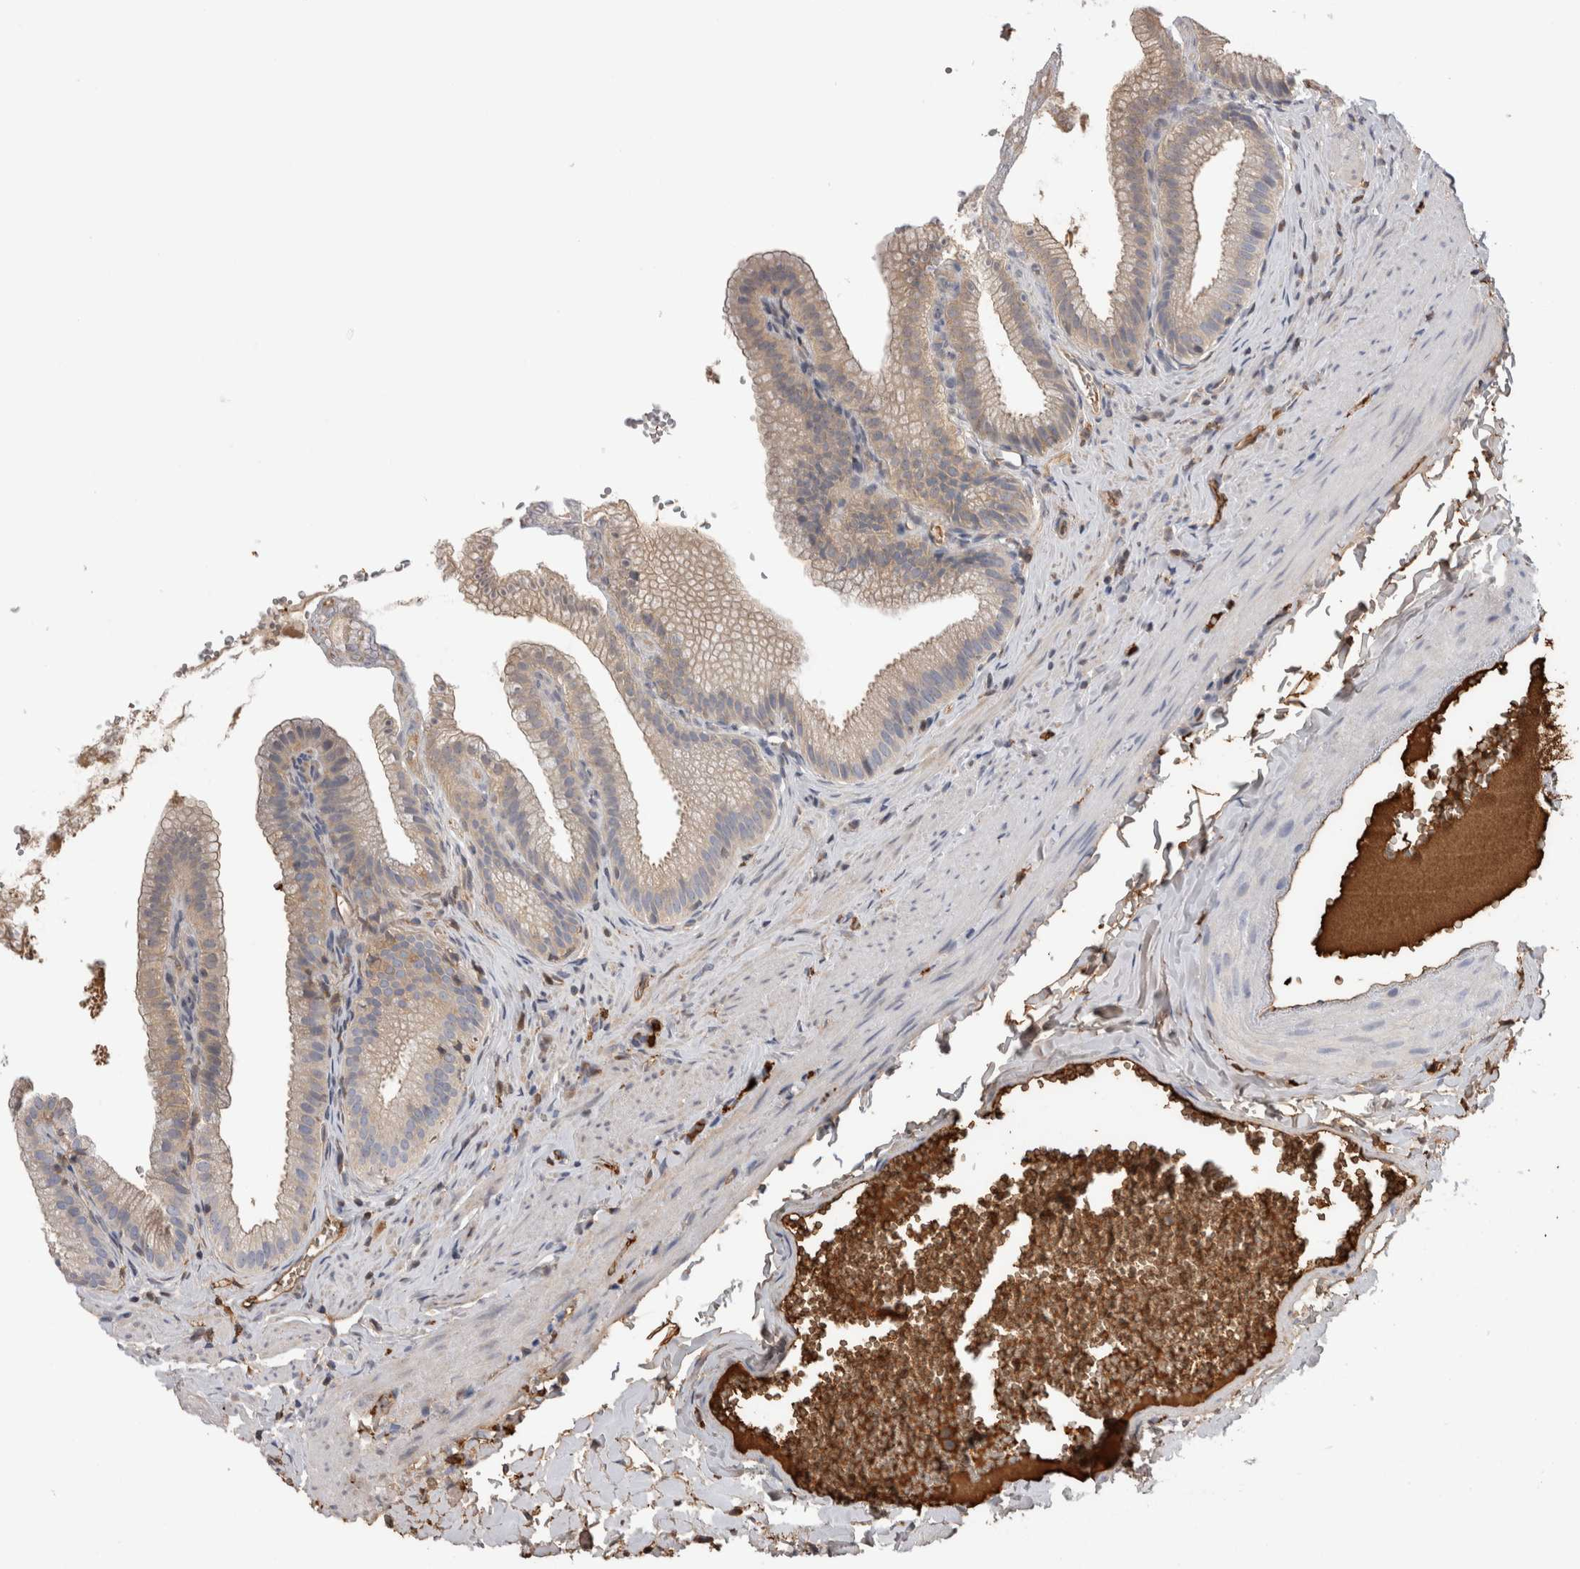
{"staining": {"intensity": "weak", "quantity": ">75%", "location": "cytoplasmic/membranous"}, "tissue": "gallbladder", "cell_type": "Glandular cells", "image_type": "normal", "snomed": [{"axis": "morphology", "description": "Normal tissue, NOS"}, {"axis": "topography", "description": "Gallbladder"}], "caption": "DAB (3,3'-diaminobenzidine) immunohistochemical staining of normal human gallbladder reveals weak cytoplasmic/membranous protein positivity in about >75% of glandular cells. (DAB IHC, brown staining for protein, blue staining for nuclei).", "gene": "TBCE", "patient": {"sex": "male", "age": 38}}